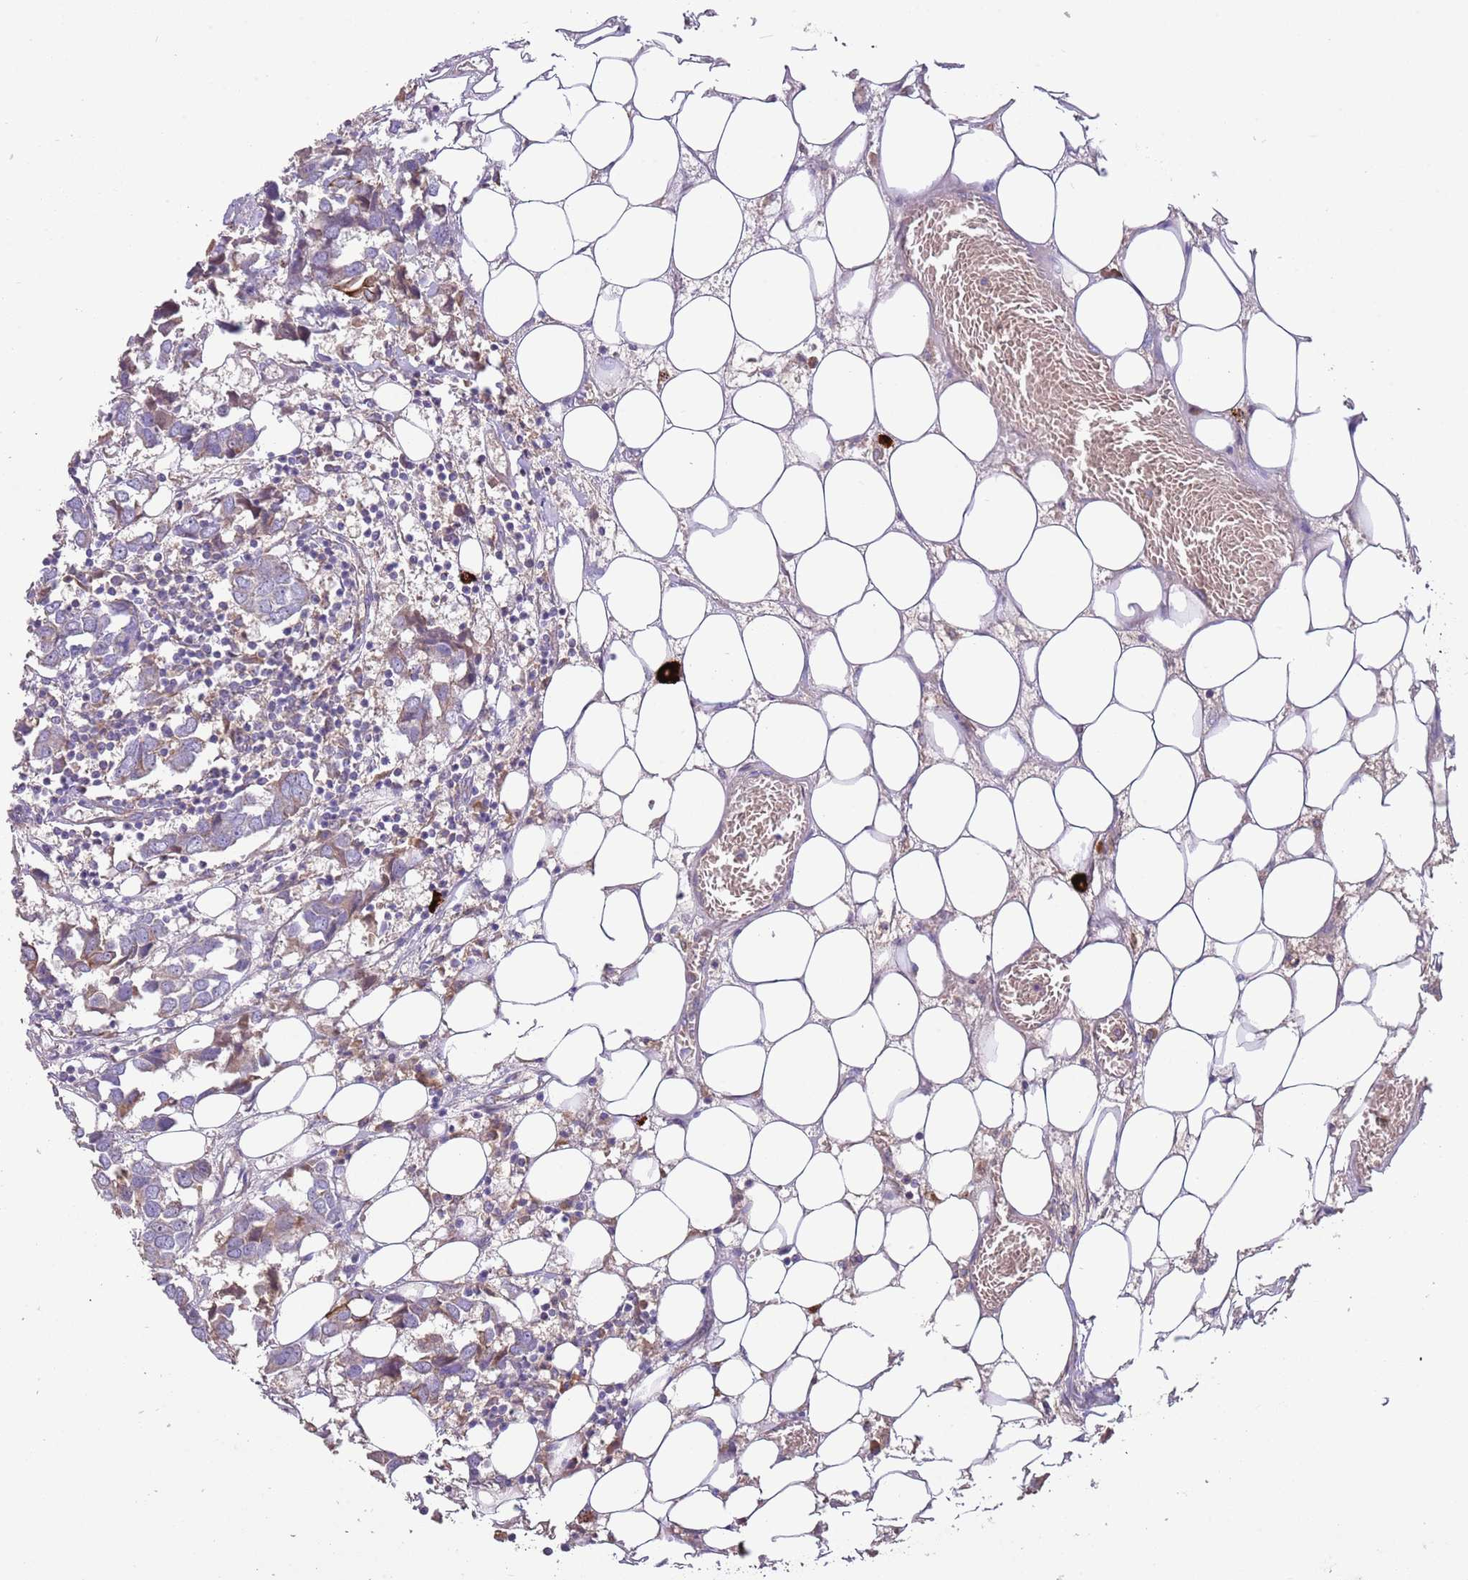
{"staining": {"intensity": "negative", "quantity": "none", "location": "none"}, "tissue": "breast cancer", "cell_type": "Tumor cells", "image_type": "cancer", "snomed": [{"axis": "morphology", "description": "Duct carcinoma"}, {"axis": "topography", "description": "Breast"}], "caption": "Breast invasive ductal carcinoma was stained to show a protein in brown. There is no significant positivity in tumor cells.", "gene": "TRMO", "patient": {"sex": "female", "age": 83}}